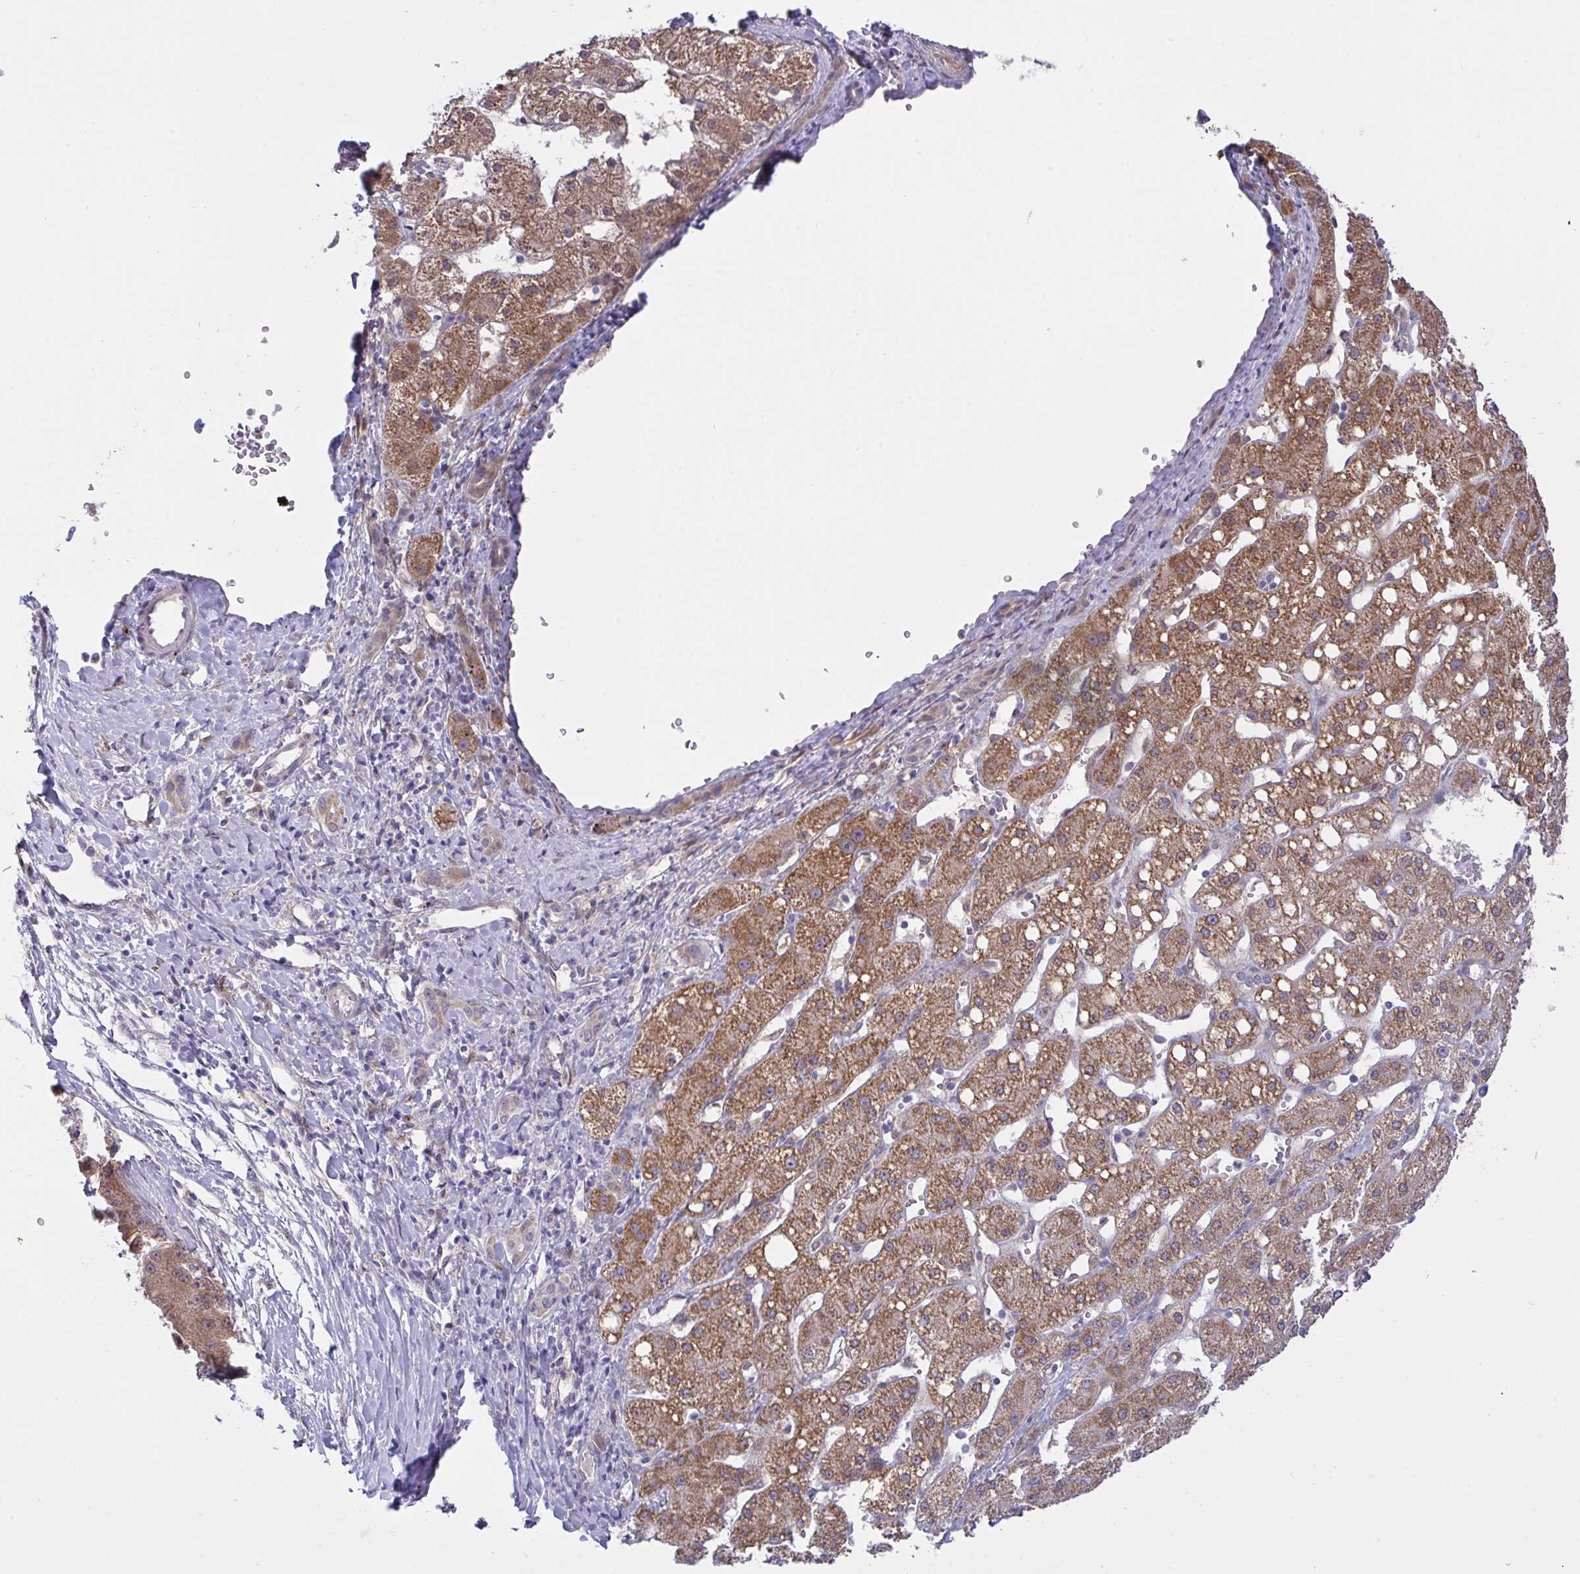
{"staining": {"intensity": "moderate", "quantity": ">75%", "location": "cytoplasmic/membranous"}, "tissue": "liver cancer", "cell_type": "Tumor cells", "image_type": "cancer", "snomed": [{"axis": "morphology", "description": "Carcinoma, Hepatocellular, NOS"}, {"axis": "topography", "description": "Liver"}], "caption": "The image reveals a brown stain indicating the presence of a protein in the cytoplasmic/membranous of tumor cells in liver cancer (hepatocellular carcinoma).", "gene": "L3HYPDH", "patient": {"sex": "male", "age": 67}}